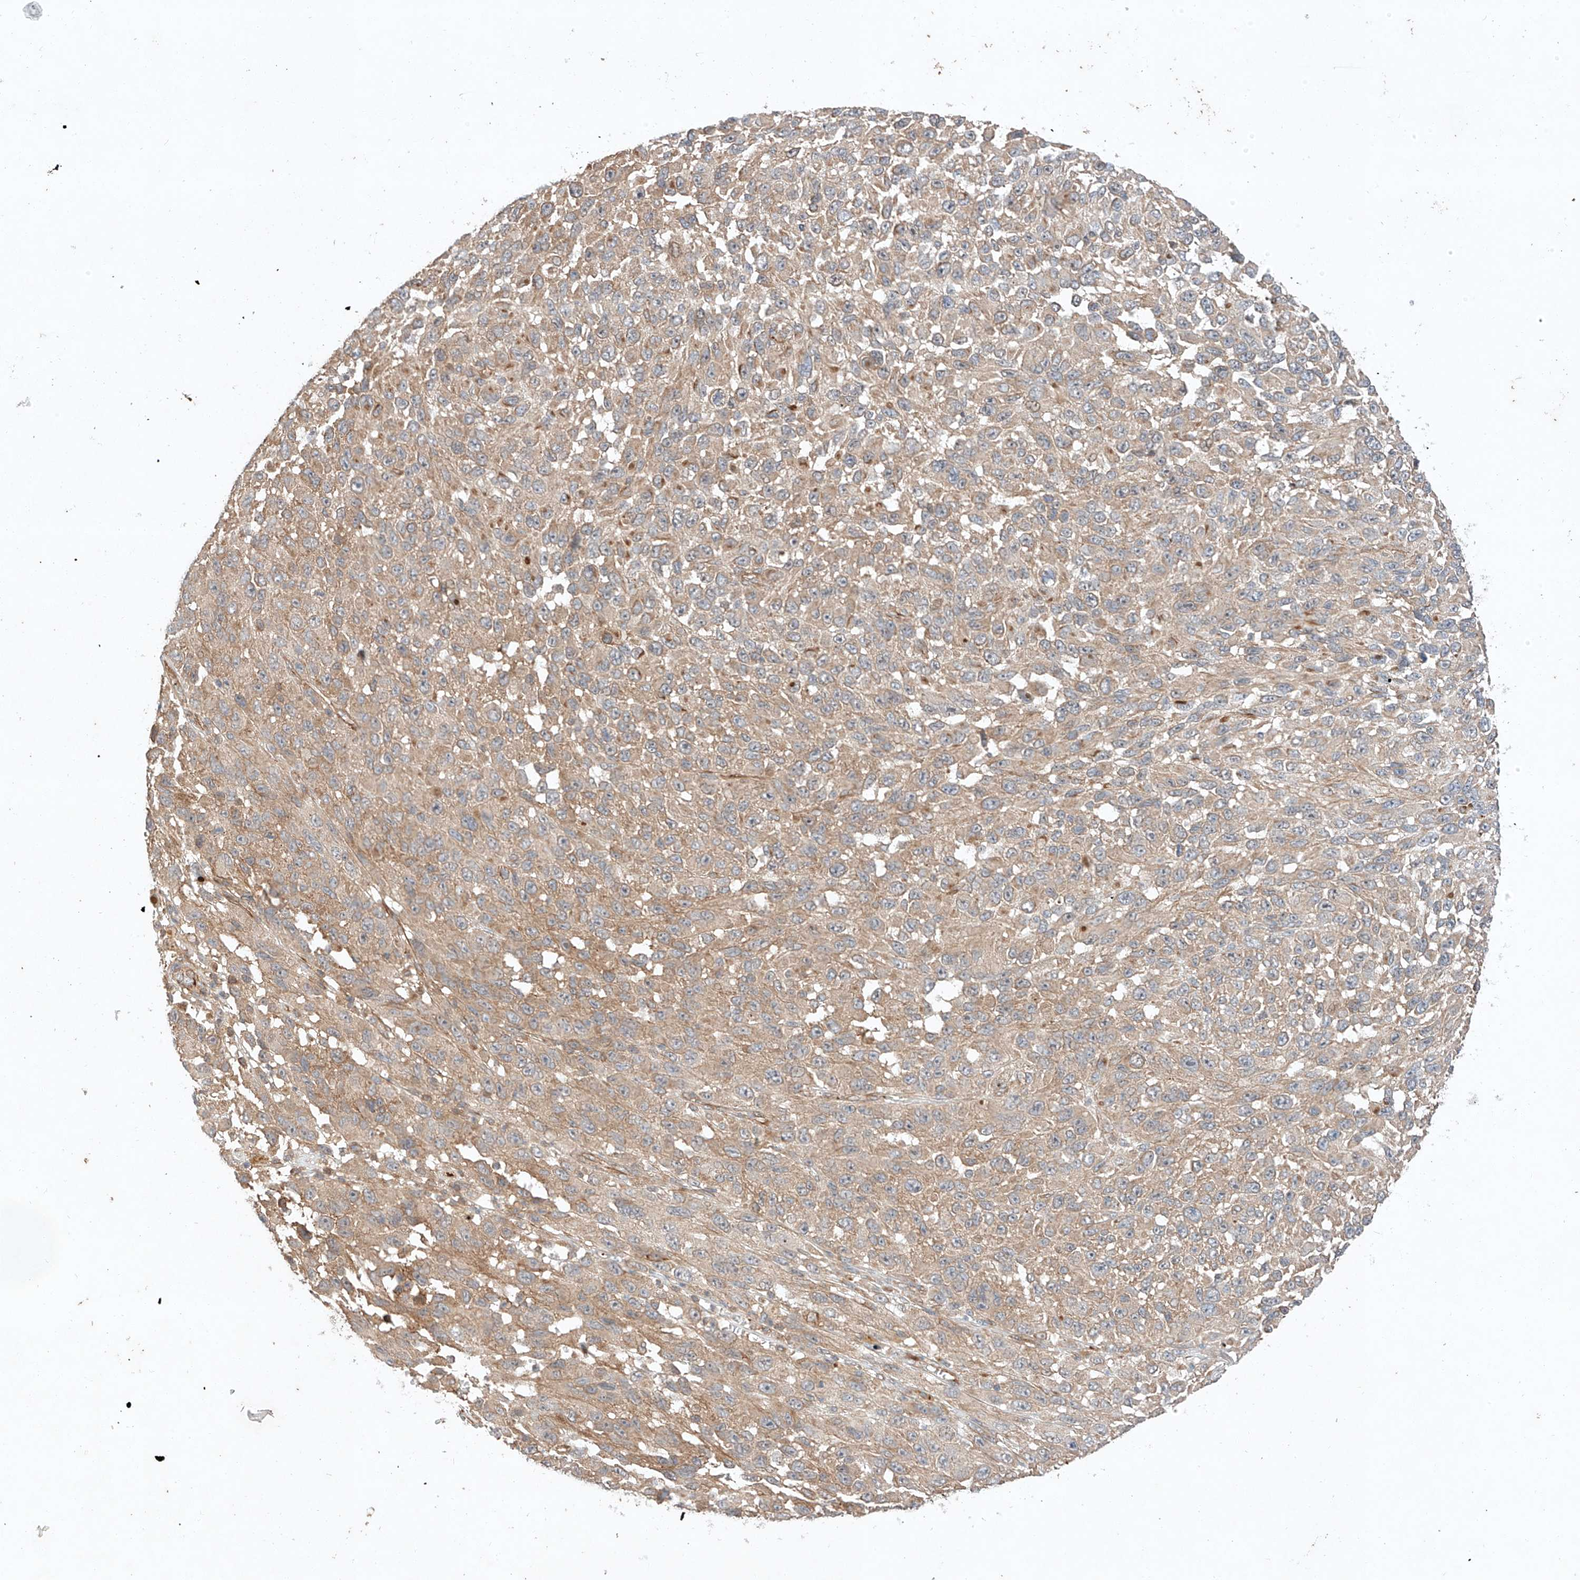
{"staining": {"intensity": "weak", "quantity": "25%-75%", "location": "cytoplasmic/membranous"}, "tissue": "melanoma", "cell_type": "Tumor cells", "image_type": "cancer", "snomed": [{"axis": "morphology", "description": "Malignant melanoma, NOS"}, {"axis": "topography", "description": "Skin"}], "caption": "Brown immunohistochemical staining in human melanoma reveals weak cytoplasmic/membranous expression in about 25%-75% of tumor cells.", "gene": "ARHGAP33", "patient": {"sex": "female", "age": 96}}